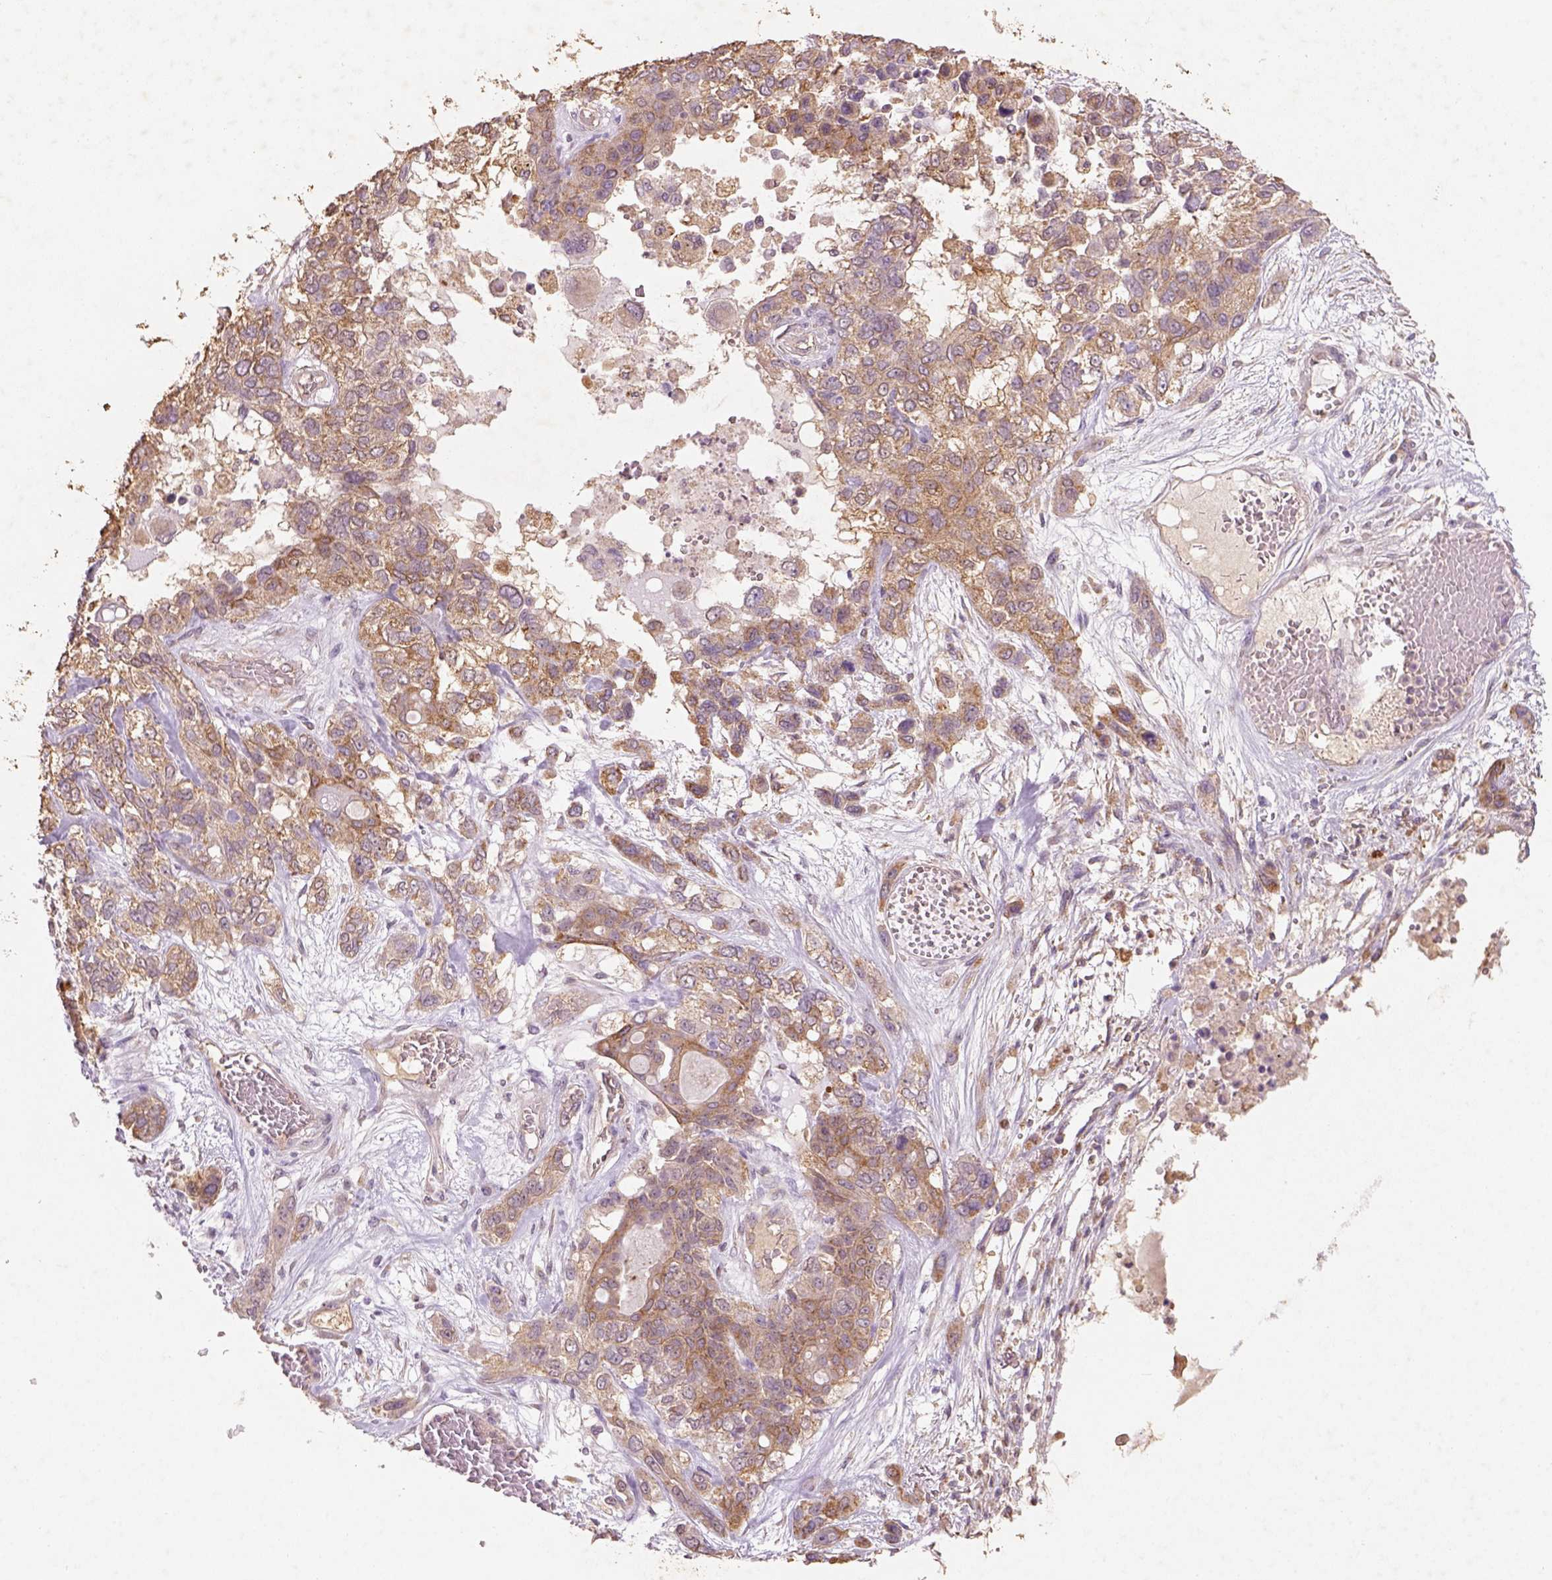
{"staining": {"intensity": "moderate", "quantity": ">75%", "location": "cytoplasmic/membranous"}, "tissue": "lung cancer", "cell_type": "Tumor cells", "image_type": "cancer", "snomed": [{"axis": "morphology", "description": "Squamous cell carcinoma, NOS"}, {"axis": "topography", "description": "Lung"}], "caption": "DAB (3,3'-diaminobenzidine) immunohistochemical staining of squamous cell carcinoma (lung) exhibits moderate cytoplasmic/membranous protein expression in about >75% of tumor cells.", "gene": "AP2B1", "patient": {"sex": "female", "age": 70}}